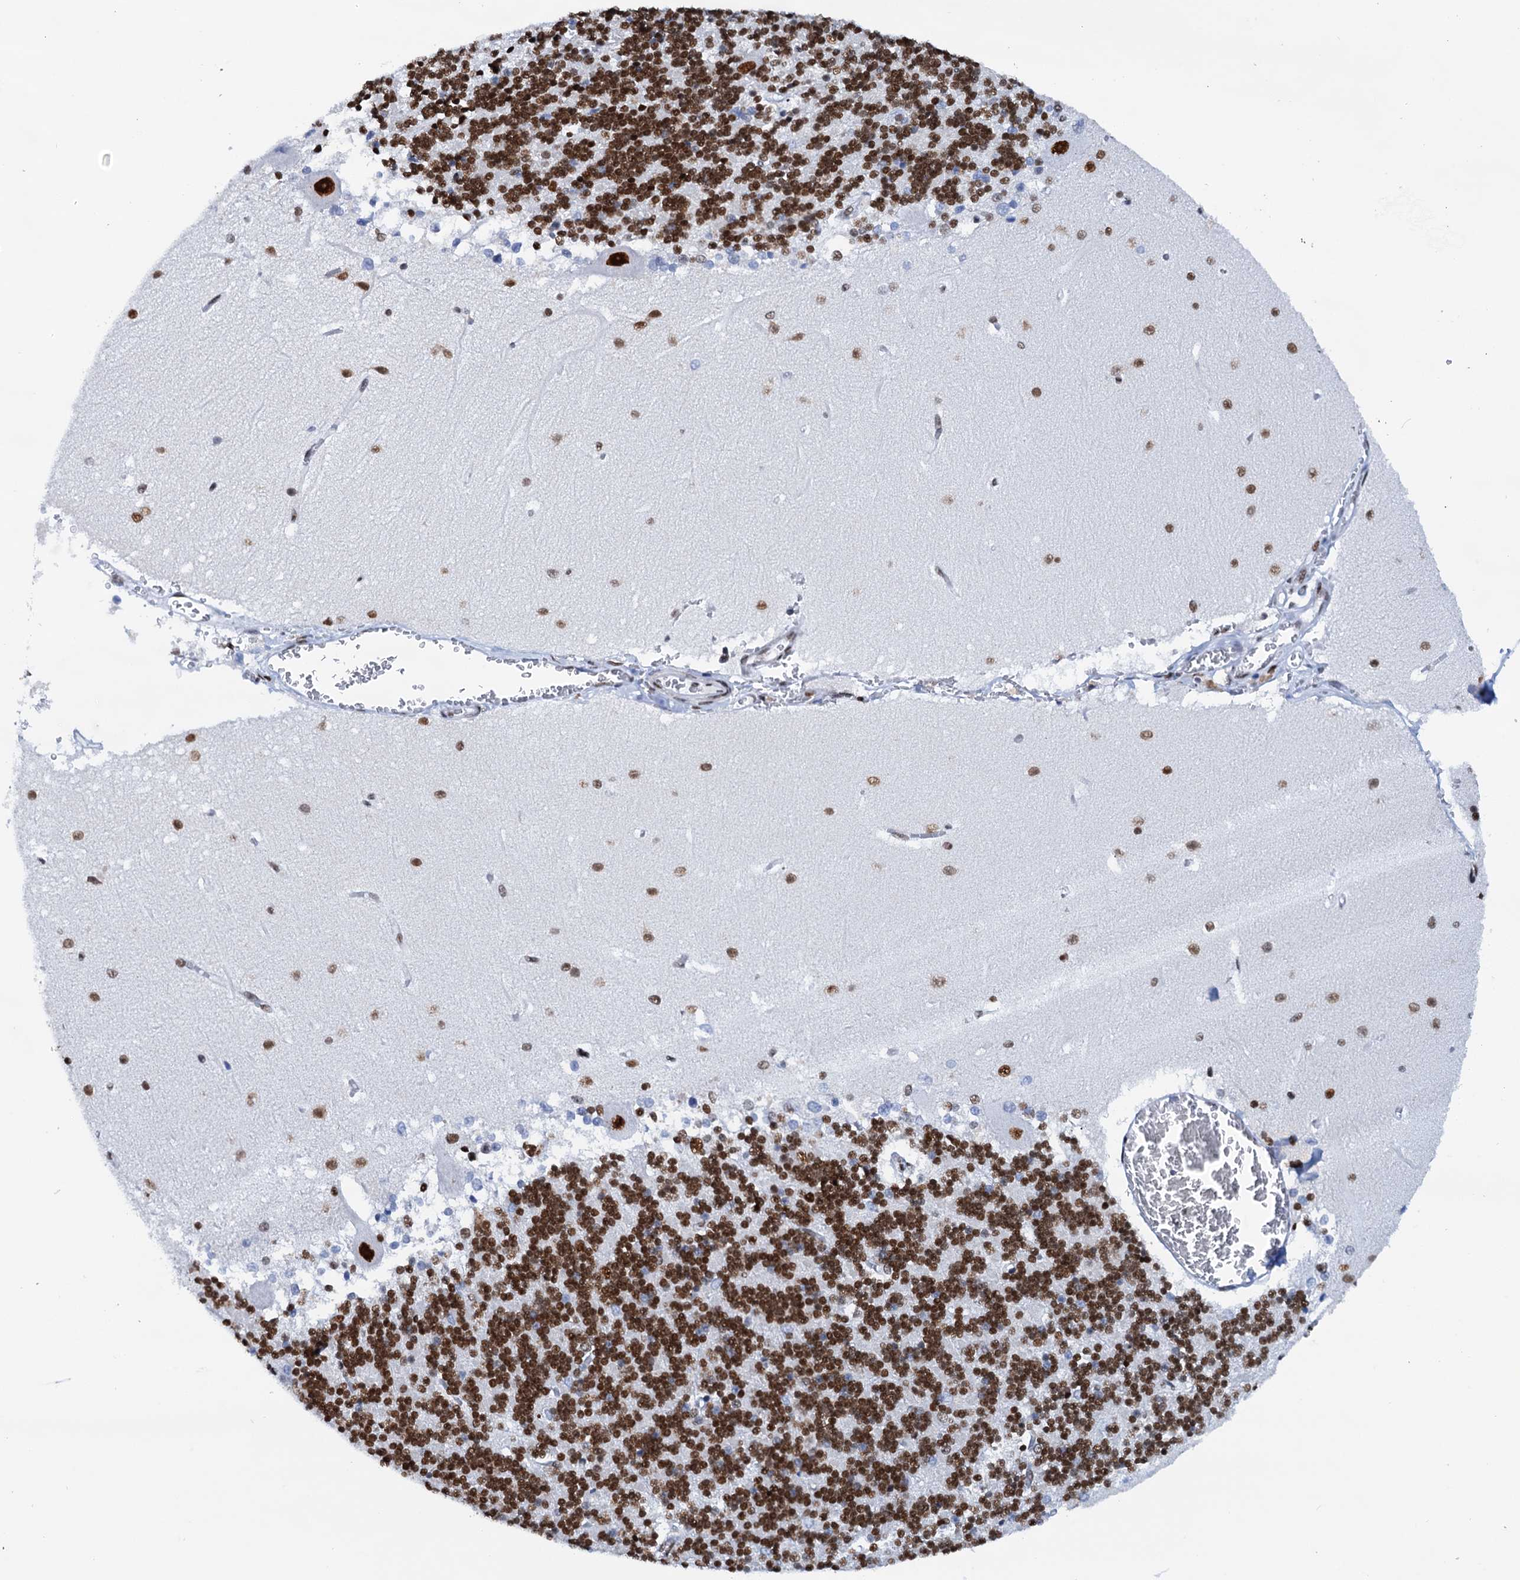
{"staining": {"intensity": "strong", "quantity": "25%-75%", "location": "nuclear"}, "tissue": "cerebellum", "cell_type": "Cells in granular layer", "image_type": "normal", "snomed": [{"axis": "morphology", "description": "Normal tissue, NOS"}, {"axis": "topography", "description": "Cerebellum"}], "caption": "Benign cerebellum exhibits strong nuclear expression in approximately 25%-75% of cells in granular layer, visualized by immunohistochemistry.", "gene": "SLTM", "patient": {"sex": "male", "age": 37}}